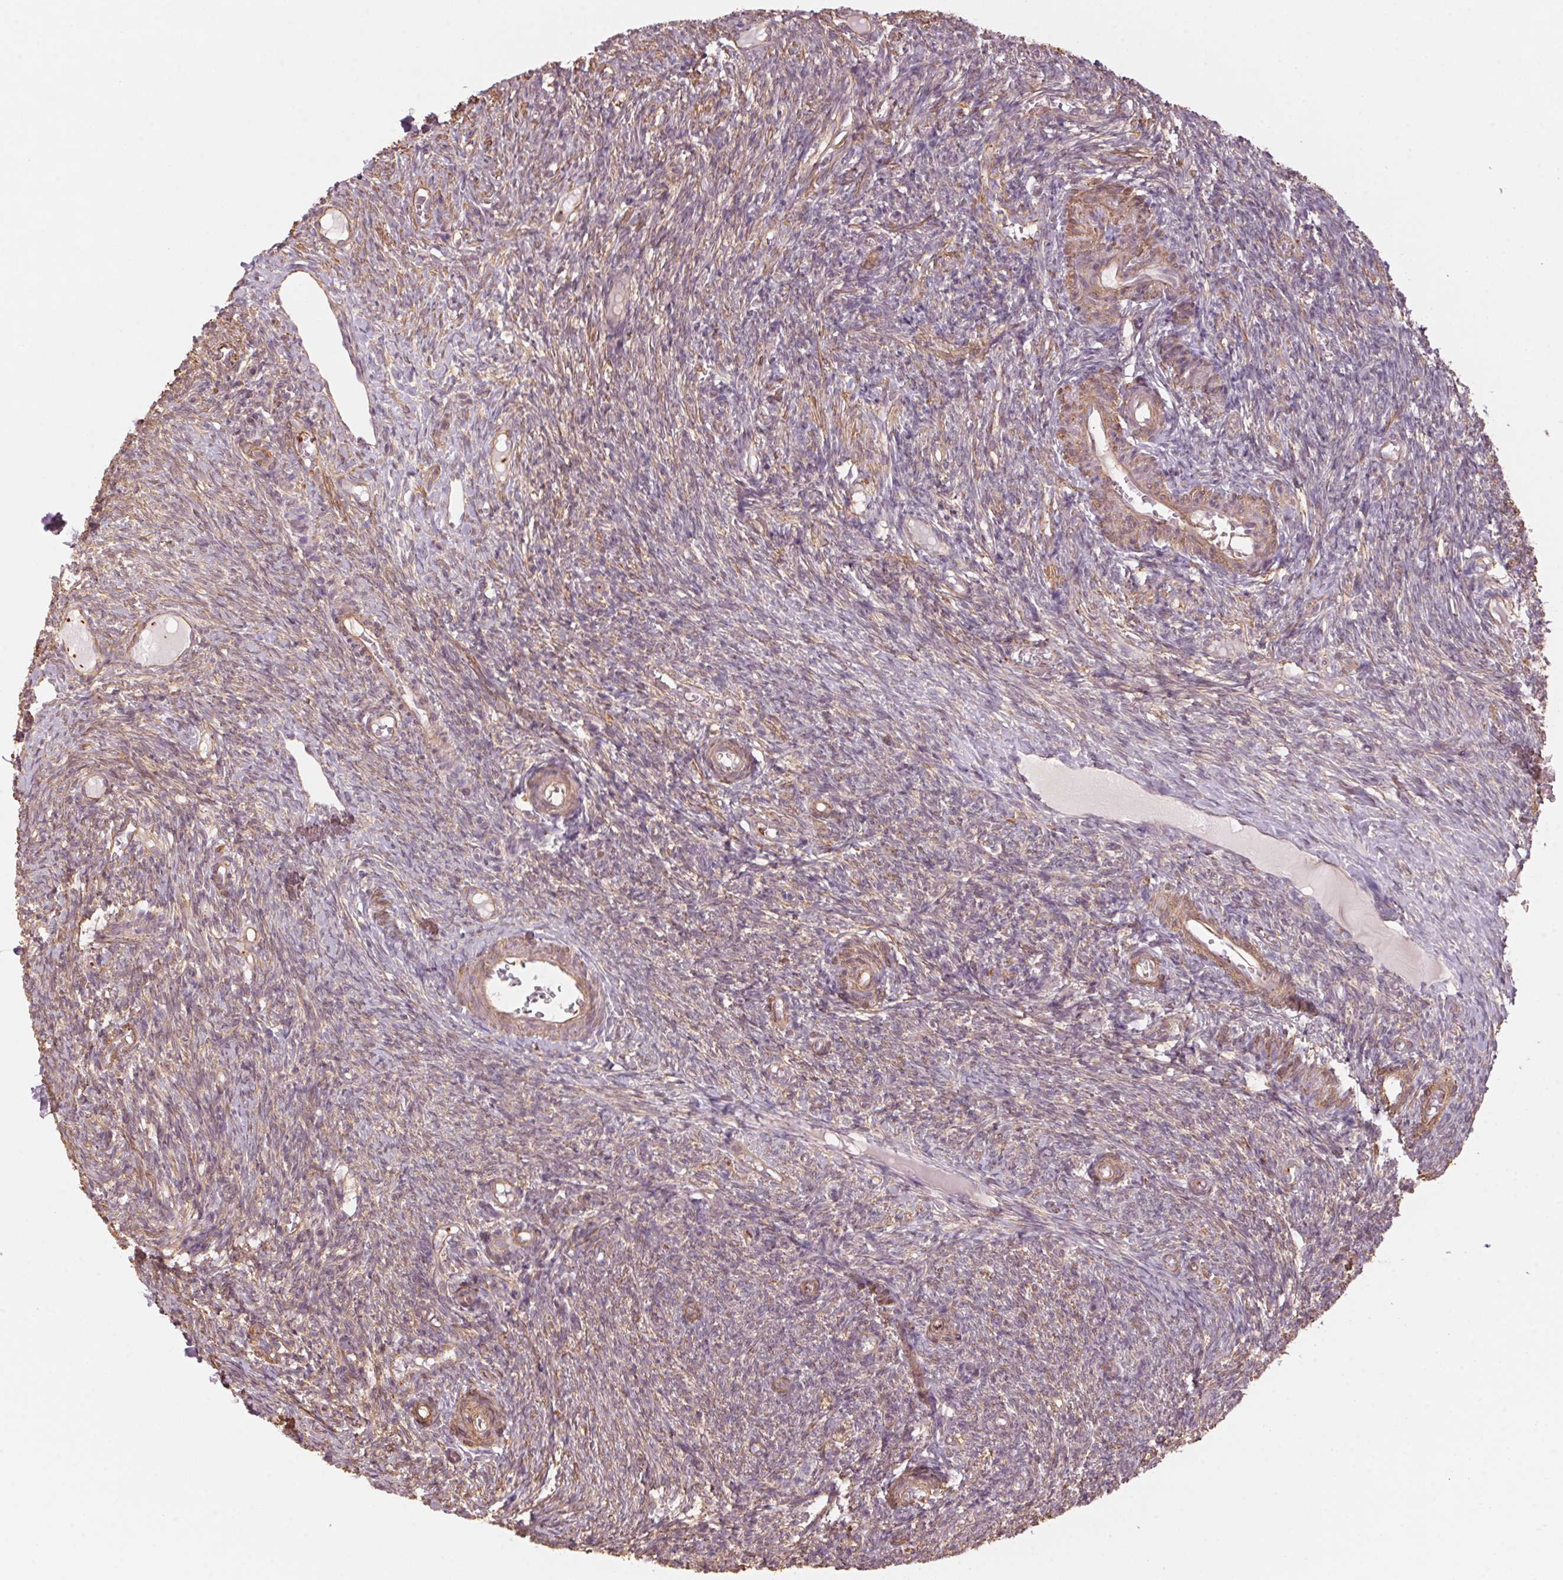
{"staining": {"intensity": "negative", "quantity": "none", "location": "none"}, "tissue": "ovary", "cell_type": "Ovarian stroma cells", "image_type": "normal", "snomed": [{"axis": "morphology", "description": "Normal tissue, NOS"}, {"axis": "topography", "description": "Ovary"}], "caption": "High power microscopy histopathology image of an immunohistochemistry (IHC) histopathology image of benign ovary, revealing no significant positivity in ovarian stroma cells. (DAB (3,3'-diaminobenzidine) immunohistochemistry, high magnification).", "gene": "QDPR", "patient": {"sex": "female", "age": 39}}